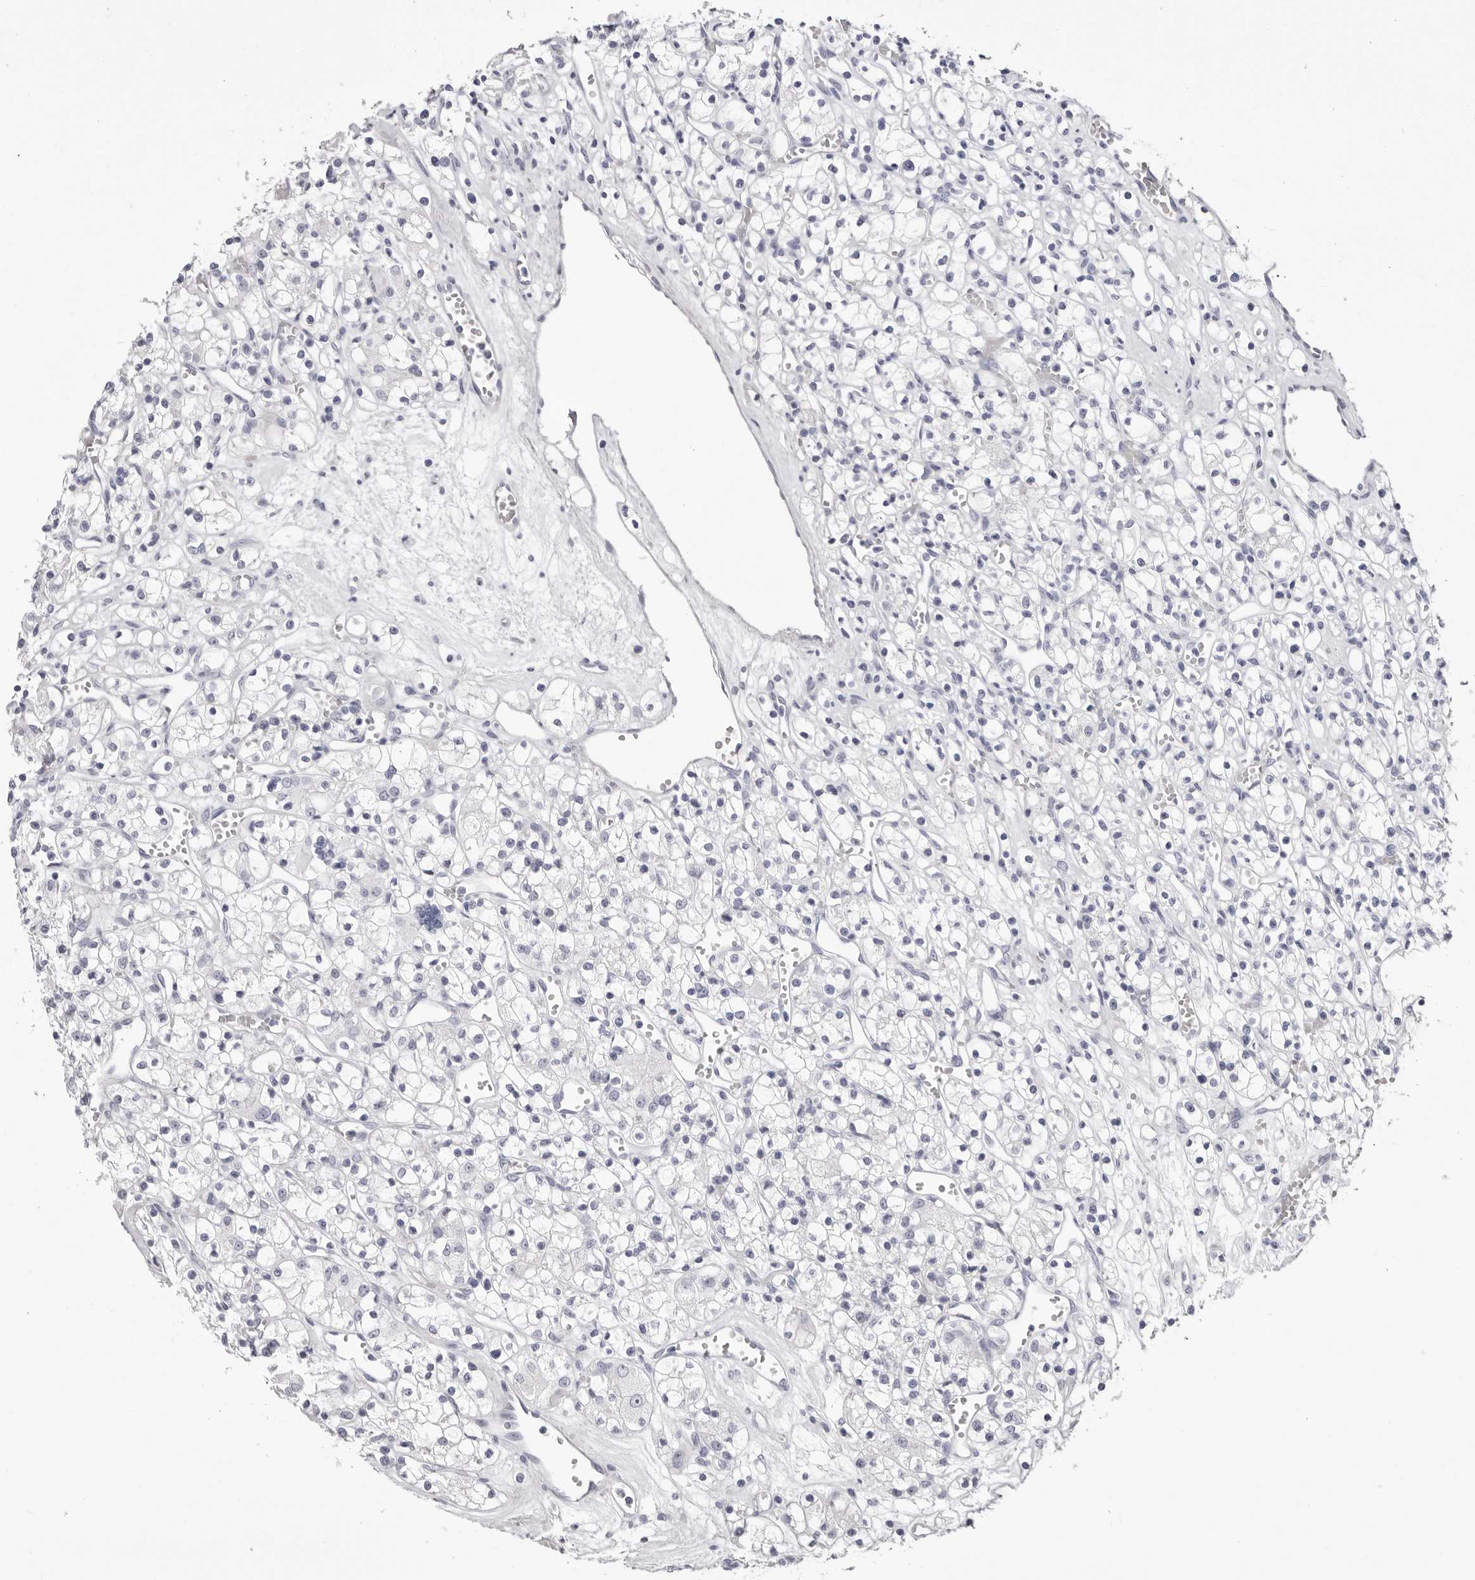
{"staining": {"intensity": "negative", "quantity": "none", "location": "none"}, "tissue": "renal cancer", "cell_type": "Tumor cells", "image_type": "cancer", "snomed": [{"axis": "morphology", "description": "Adenocarcinoma, NOS"}, {"axis": "topography", "description": "Kidney"}], "caption": "Immunohistochemistry micrograph of neoplastic tissue: renal cancer stained with DAB exhibits no significant protein positivity in tumor cells.", "gene": "LPO", "patient": {"sex": "female", "age": 59}}